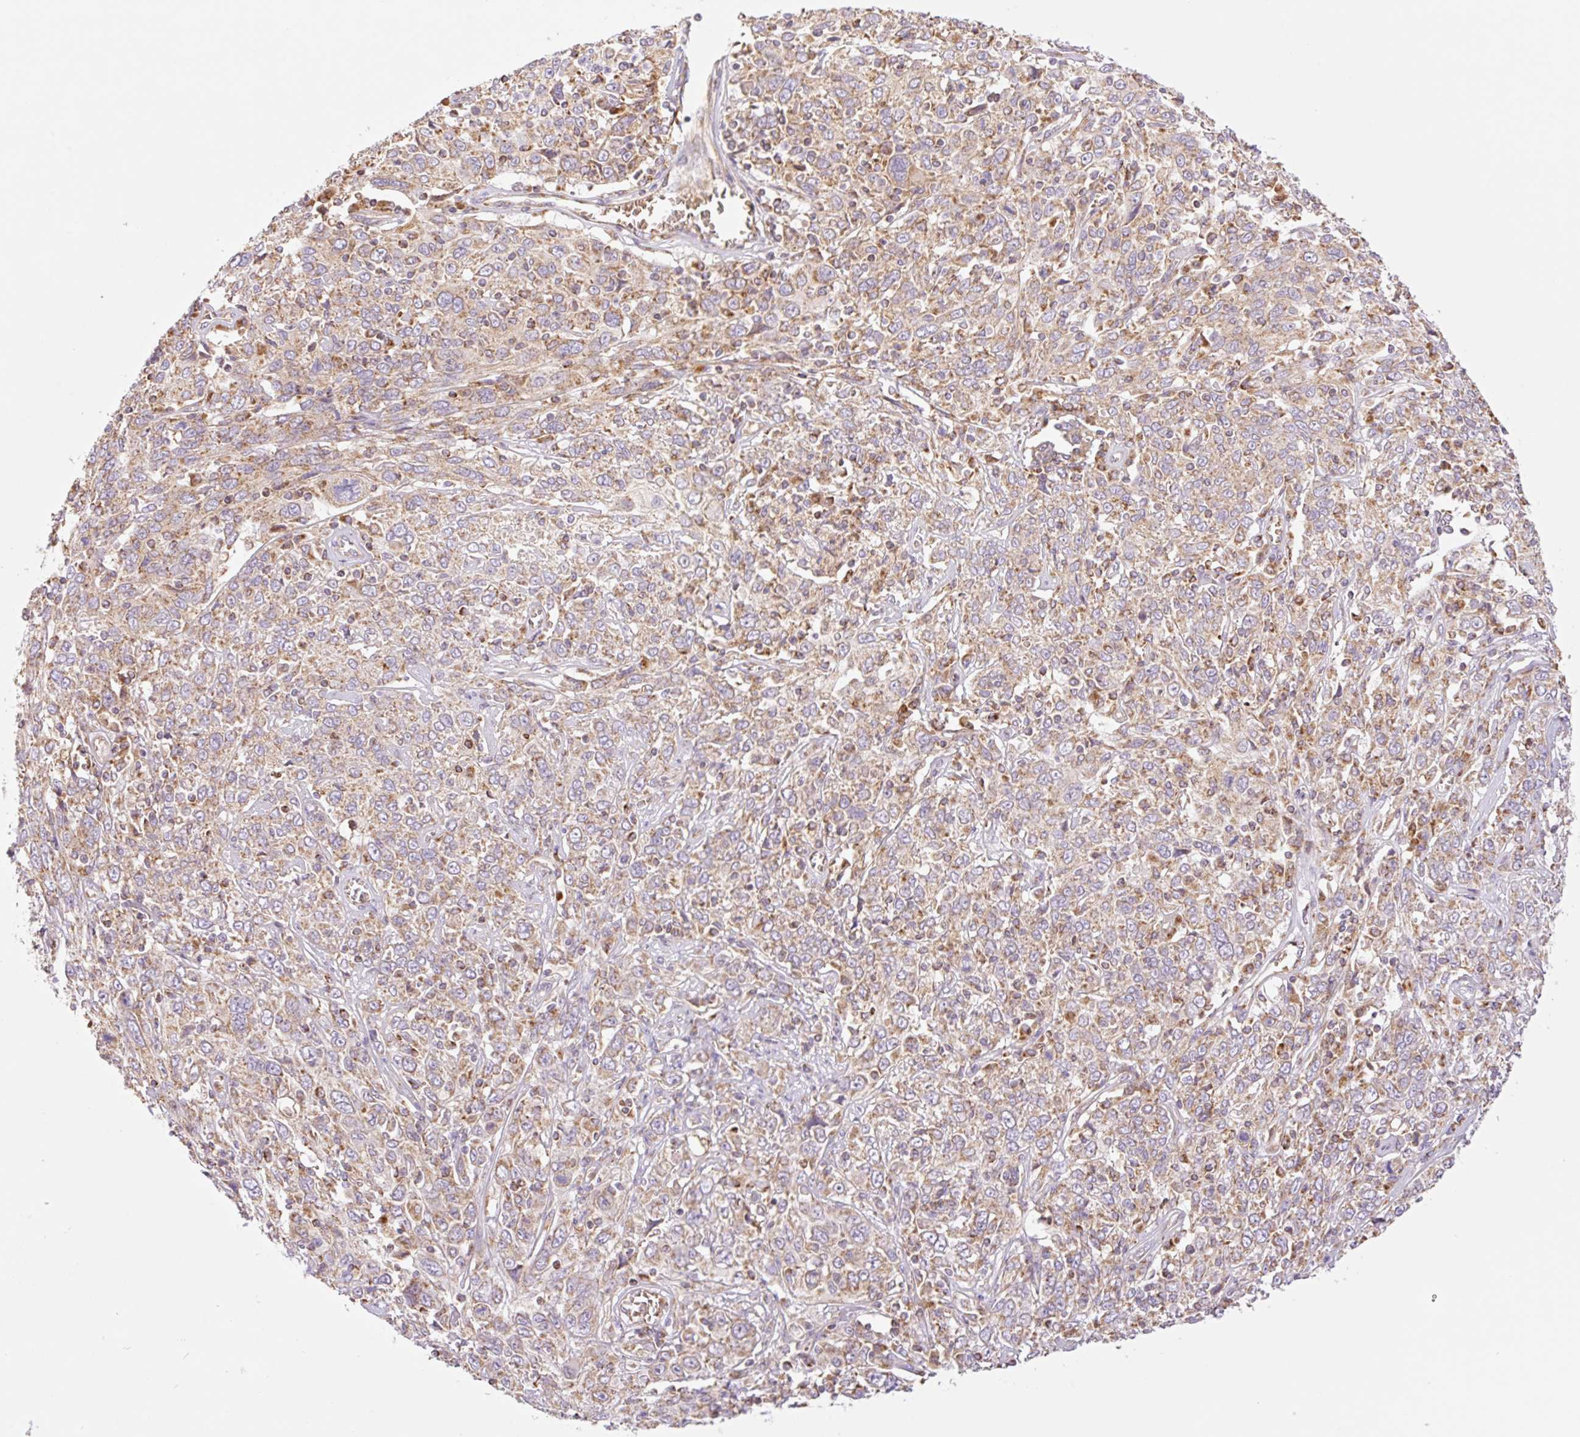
{"staining": {"intensity": "moderate", "quantity": ">75%", "location": "cytoplasmic/membranous"}, "tissue": "cervical cancer", "cell_type": "Tumor cells", "image_type": "cancer", "snomed": [{"axis": "morphology", "description": "Squamous cell carcinoma, NOS"}, {"axis": "topography", "description": "Cervix"}], "caption": "An immunohistochemistry (IHC) image of neoplastic tissue is shown. Protein staining in brown labels moderate cytoplasmic/membranous positivity in squamous cell carcinoma (cervical) within tumor cells.", "gene": "GOSR2", "patient": {"sex": "female", "age": 46}}